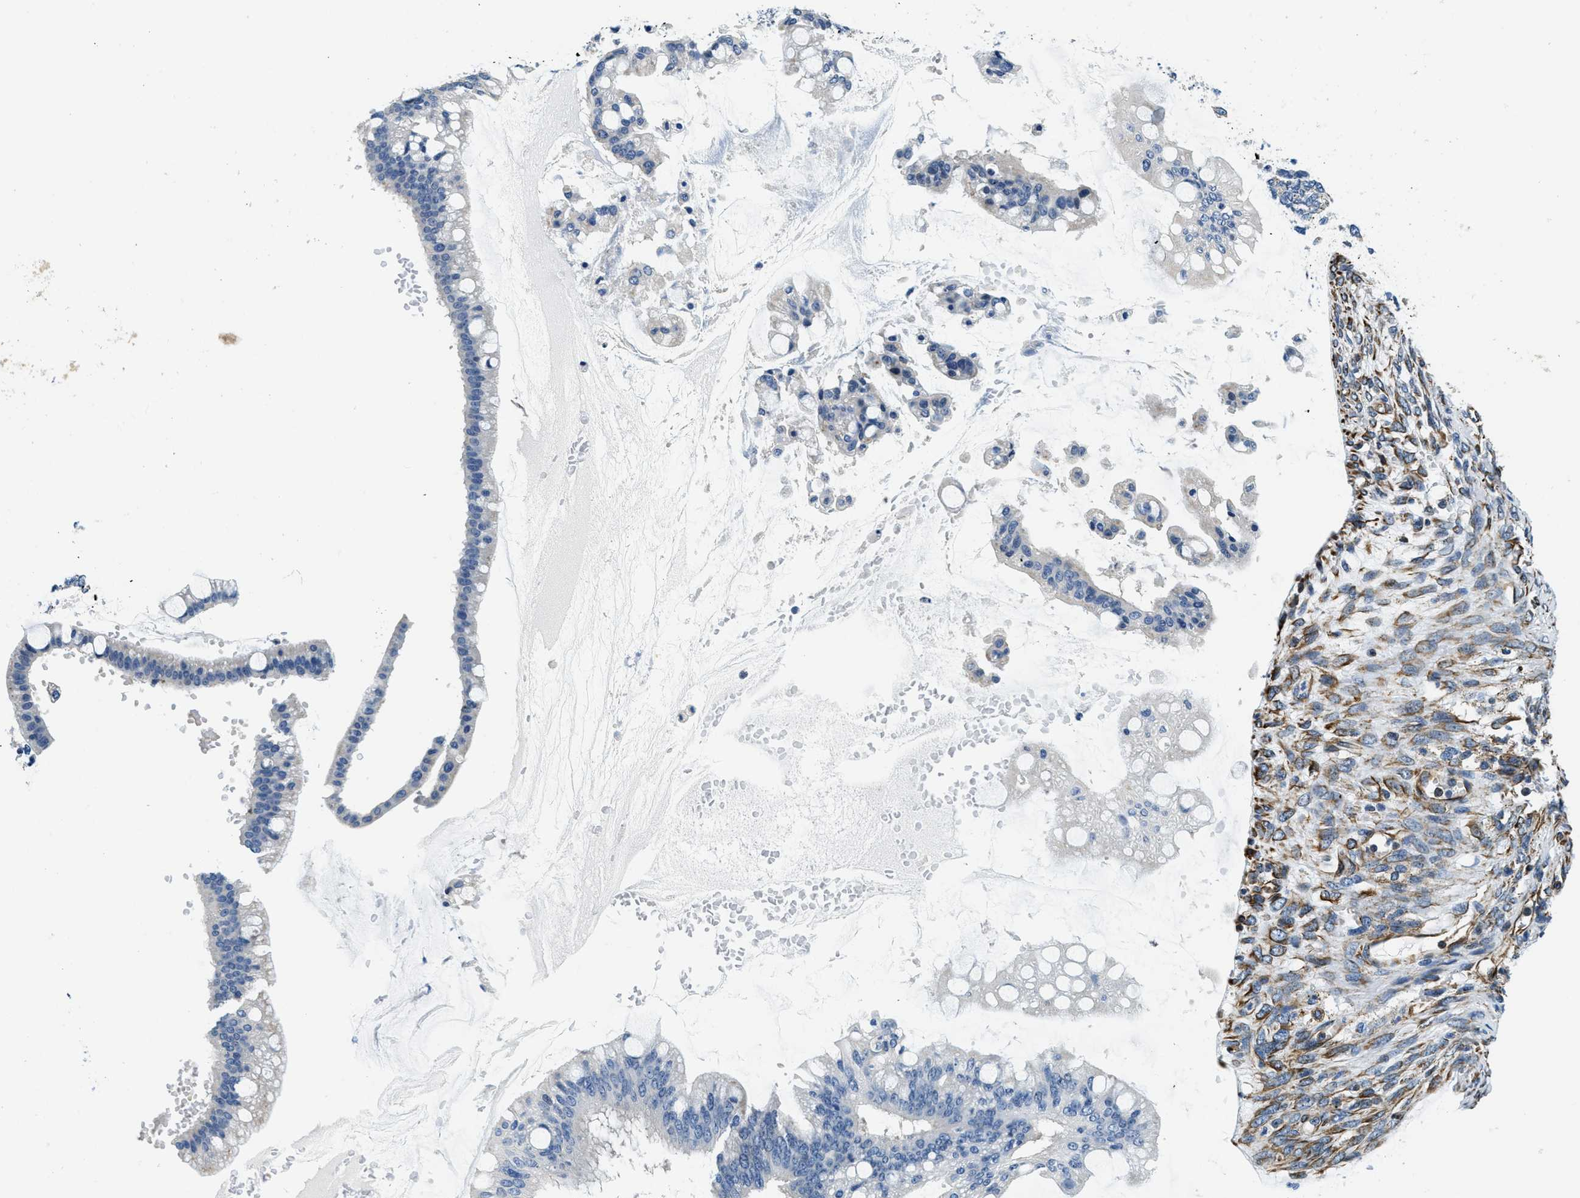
{"staining": {"intensity": "negative", "quantity": "none", "location": "none"}, "tissue": "ovarian cancer", "cell_type": "Tumor cells", "image_type": "cancer", "snomed": [{"axis": "morphology", "description": "Cystadenocarcinoma, mucinous, NOS"}, {"axis": "topography", "description": "Ovary"}], "caption": "Histopathology image shows no protein positivity in tumor cells of ovarian cancer (mucinous cystadenocarcinoma) tissue. The staining was performed using DAB (3,3'-diaminobenzidine) to visualize the protein expression in brown, while the nuclei were stained in blue with hematoxylin (Magnification: 20x).", "gene": "GNS", "patient": {"sex": "female", "age": 73}}